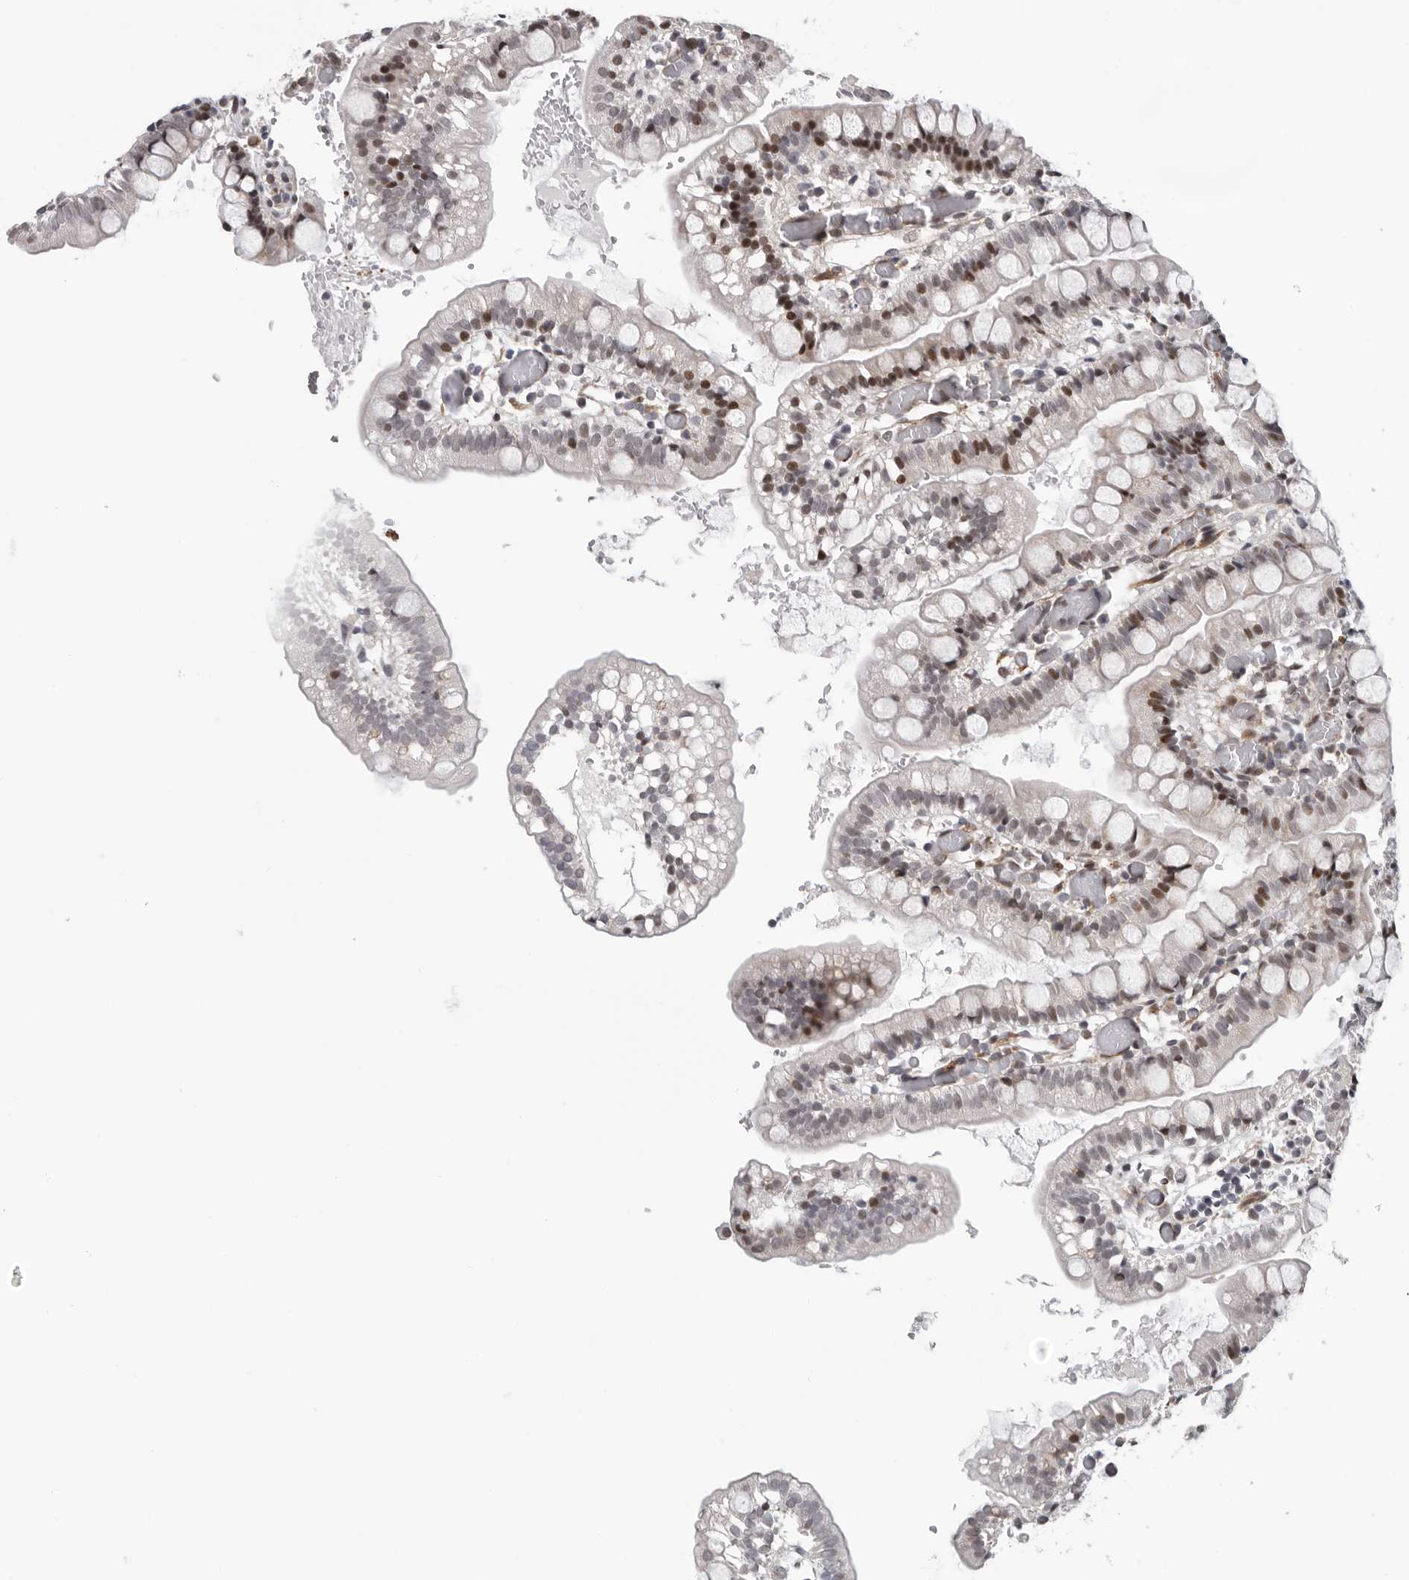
{"staining": {"intensity": "moderate", "quantity": "25%-75%", "location": "cytoplasmic/membranous,nuclear"}, "tissue": "small intestine", "cell_type": "Glandular cells", "image_type": "normal", "snomed": [{"axis": "morphology", "description": "Normal tissue, NOS"}, {"axis": "morphology", "description": "Developmental malformation"}, {"axis": "topography", "description": "Small intestine"}], "caption": "Immunohistochemical staining of benign small intestine shows moderate cytoplasmic/membranous,nuclear protein expression in about 25%-75% of glandular cells.", "gene": "RALGPS2", "patient": {"sex": "male"}}